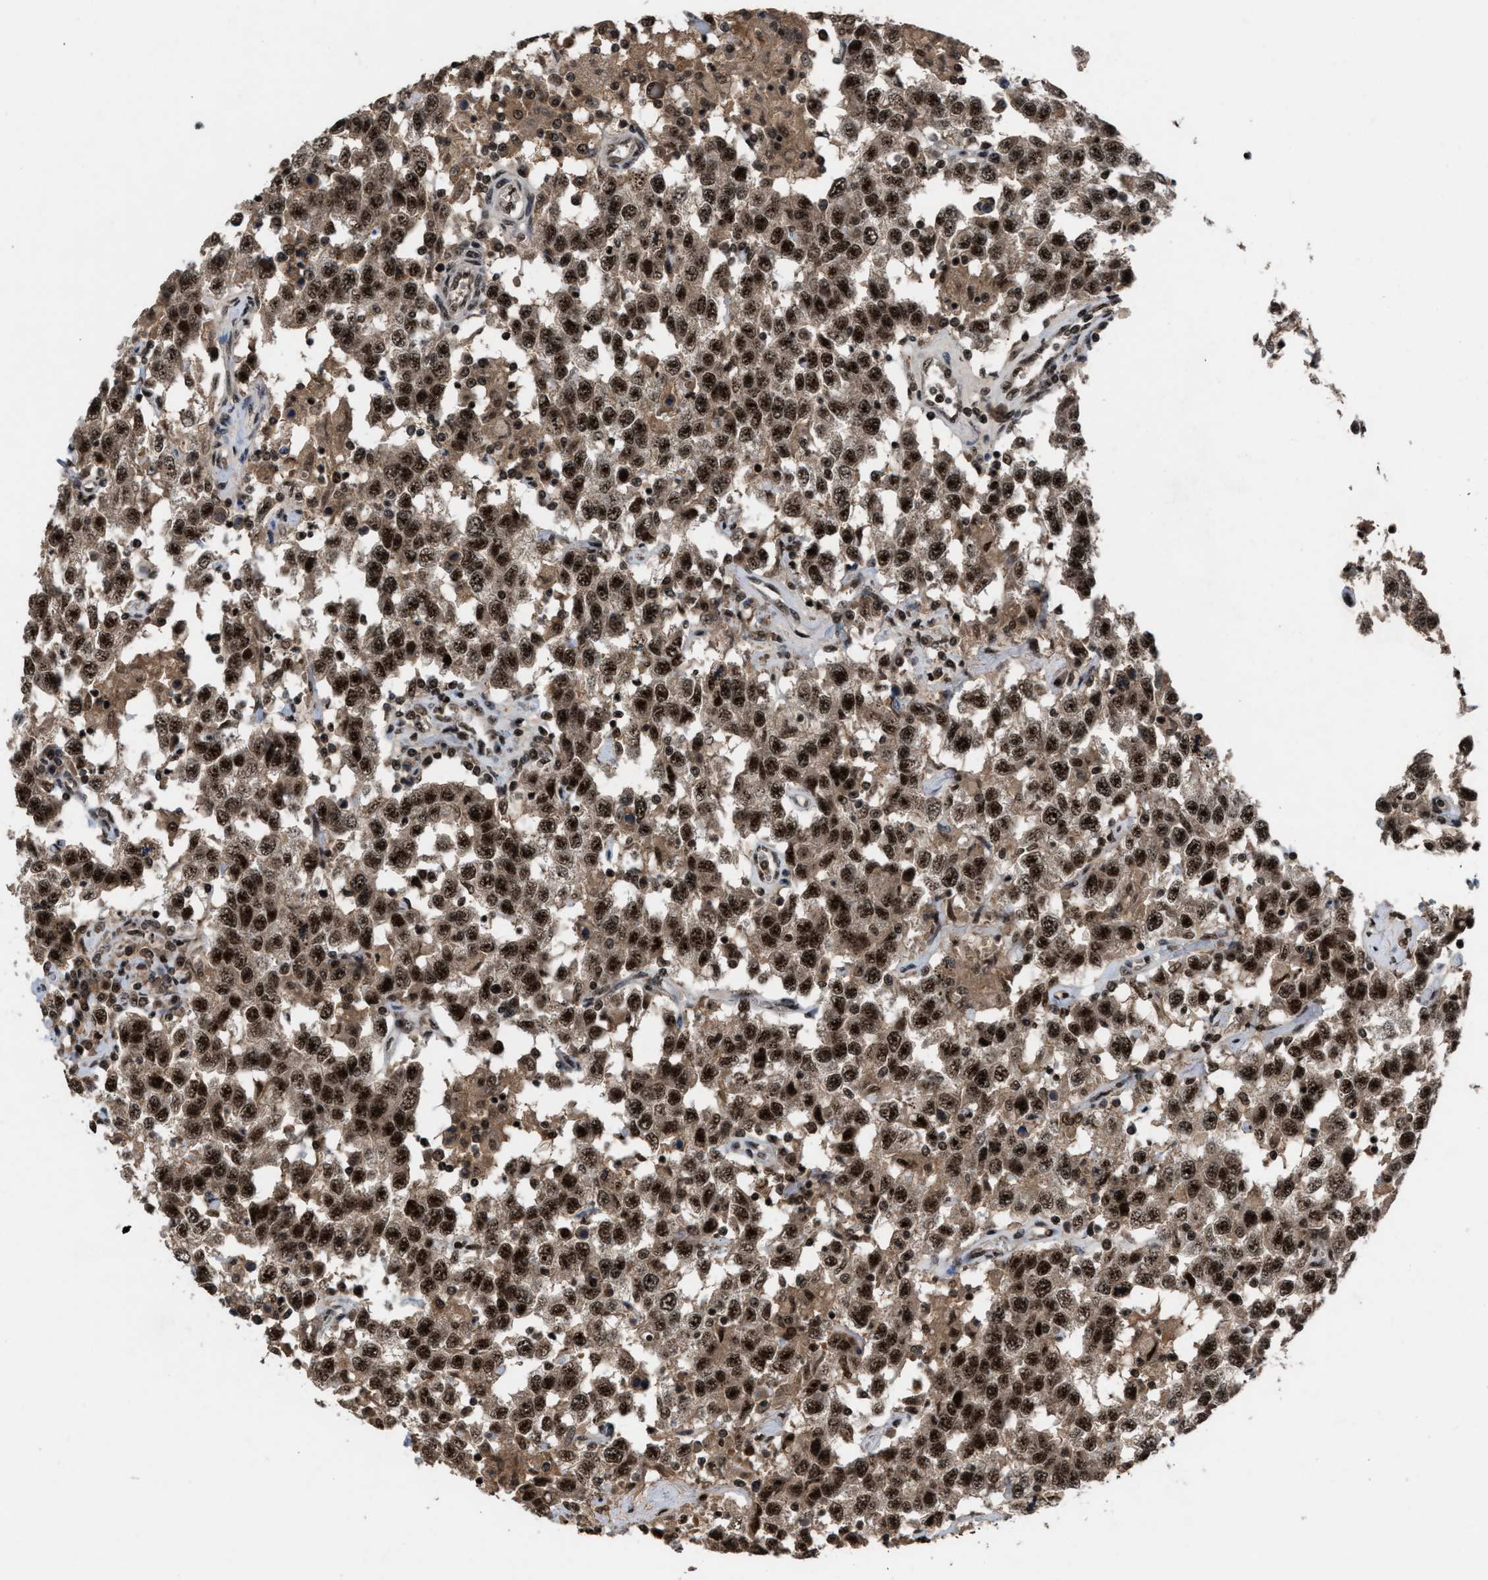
{"staining": {"intensity": "strong", "quantity": ">75%", "location": "cytoplasmic/membranous,nuclear"}, "tissue": "testis cancer", "cell_type": "Tumor cells", "image_type": "cancer", "snomed": [{"axis": "morphology", "description": "Seminoma, NOS"}, {"axis": "topography", "description": "Testis"}], "caption": "Protein staining by immunohistochemistry reveals strong cytoplasmic/membranous and nuclear expression in about >75% of tumor cells in testis cancer (seminoma).", "gene": "PRPF4", "patient": {"sex": "male", "age": 41}}